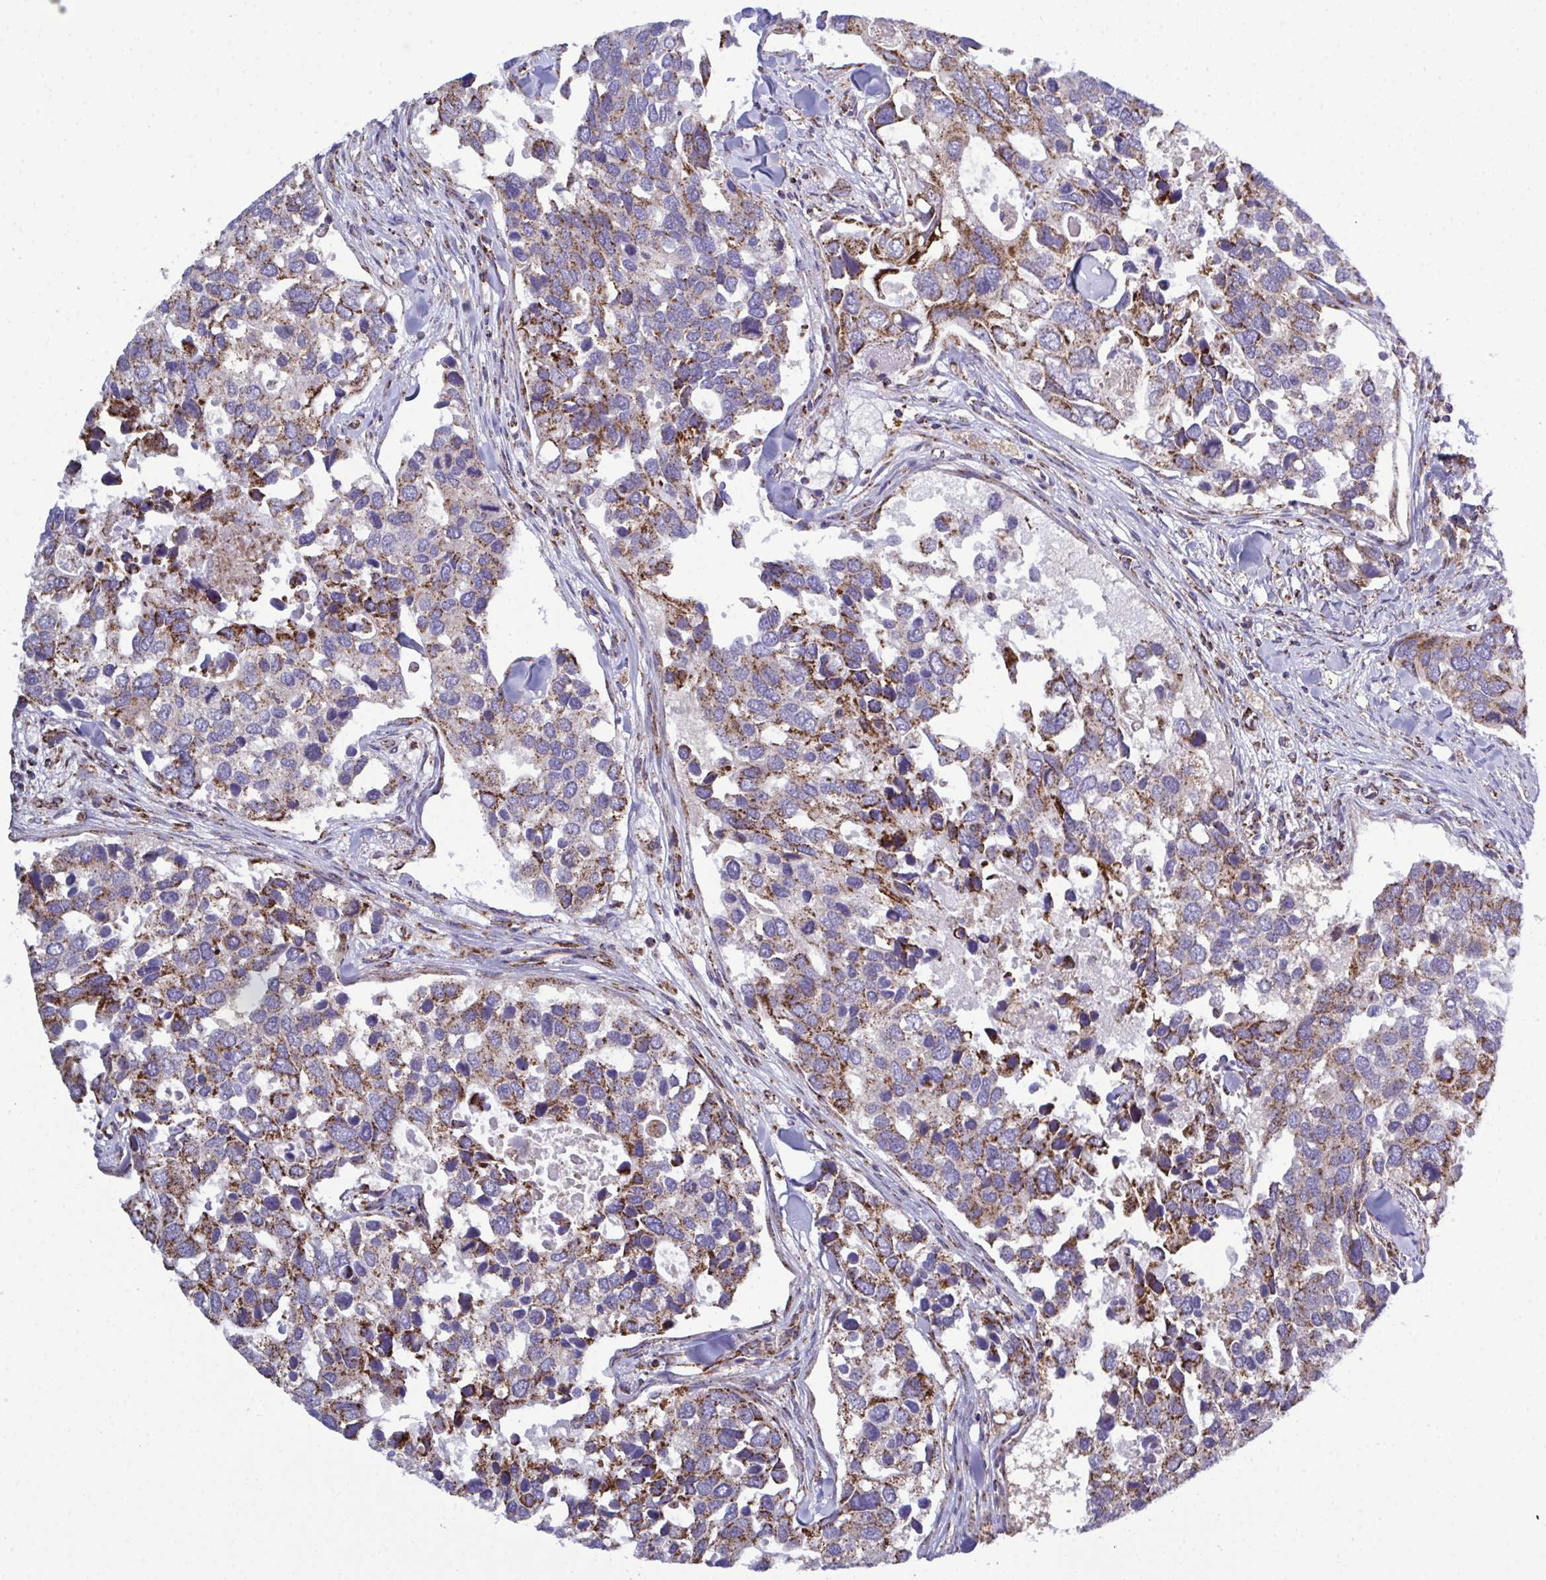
{"staining": {"intensity": "moderate", "quantity": "25%-75%", "location": "cytoplasmic/membranous"}, "tissue": "breast cancer", "cell_type": "Tumor cells", "image_type": "cancer", "snomed": [{"axis": "morphology", "description": "Duct carcinoma"}, {"axis": "topography", "description": "Breast"}], "caption": "Immunohistochemical staining of infiltrating ductal carcinoma (breast) shows medium levels of moderate cytoplasmic/membranous staining in approximately 25%-75% of tumor cells.", "gene": "CSDE1", "patient": {"sex": "female", "age": 83}}